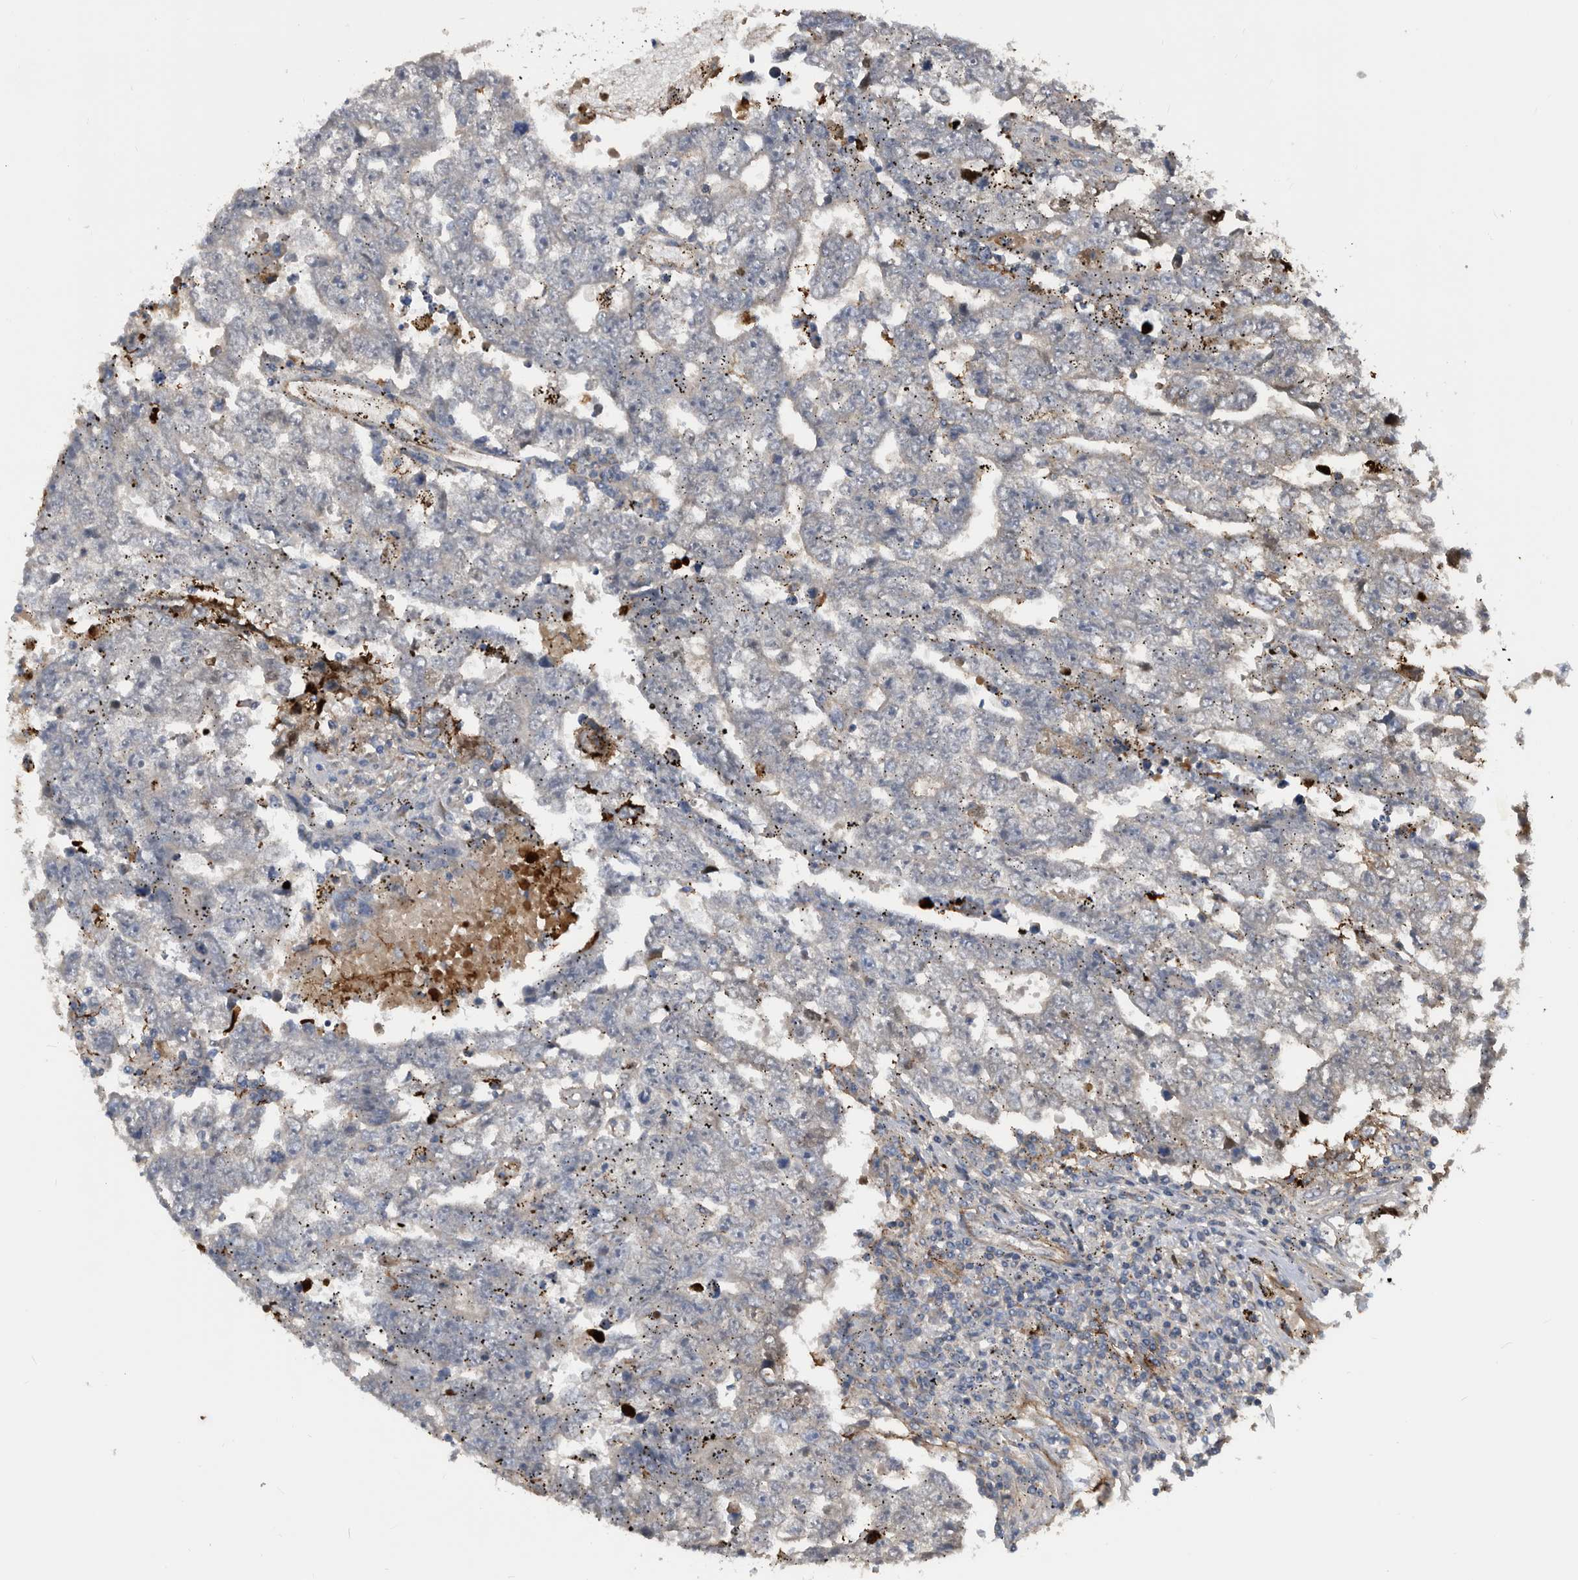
{"staining": {"intensity": "weak", "quantity": "<25%", "location": "cytoplasmic/membranous"}, "tissue": "testis cancer", "cell_type": "Tumor cells", "image_type": "cancer", "snomed": [{"axis": "morphology", "description": "Carcinoma, Embryonal, NOS"}, {"axis": "topography", "description": "Testis"}], "caption": "Tumor cells show no significant positivity in testis cancer (embryonal carcinoma).", "gene": "PI15", "patient": {"sex": "male", "age": 25}}